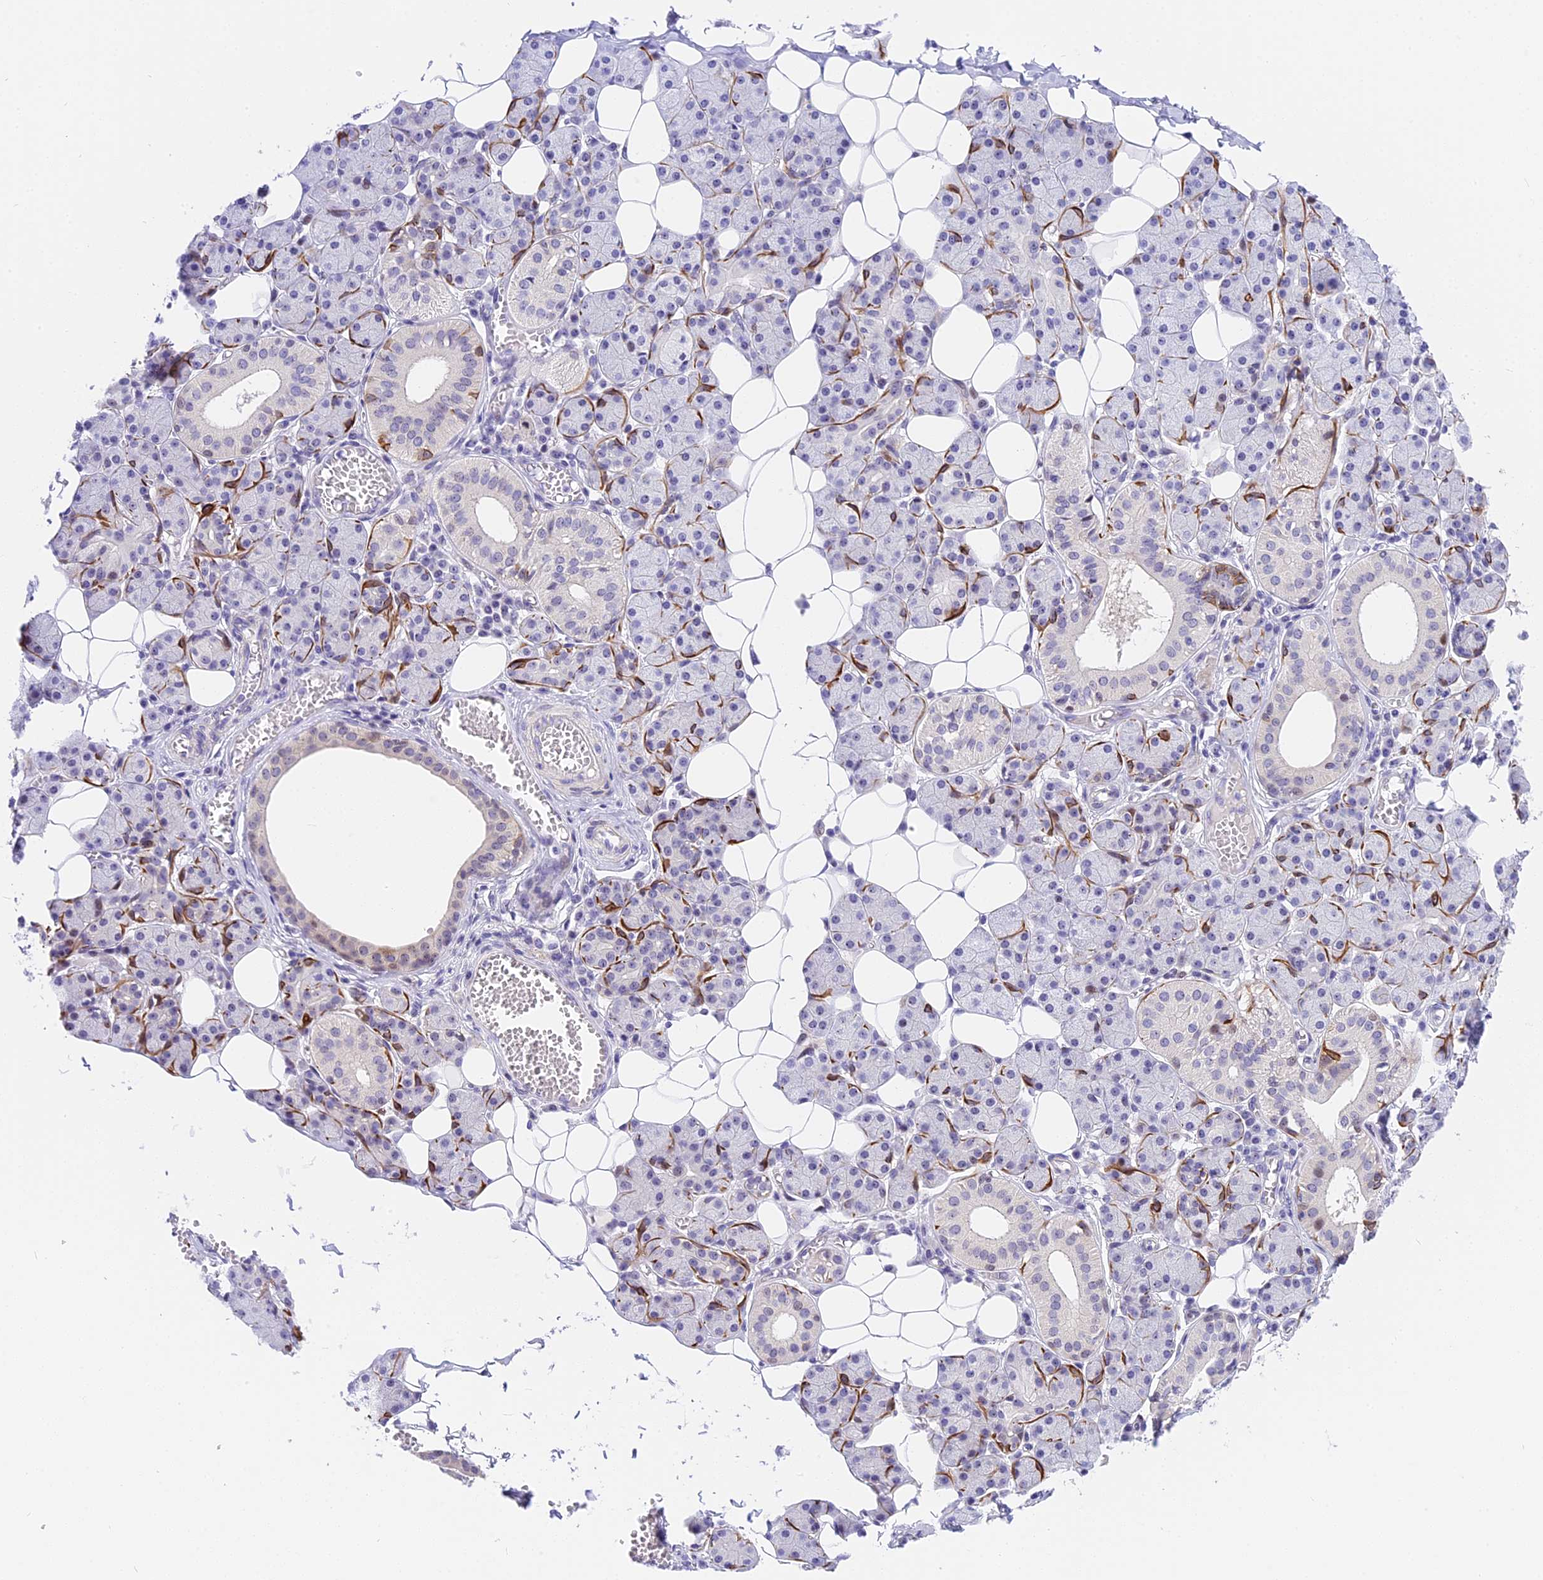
{"staining": {"intensity": "moderate", "quantity": "<25%", "location": "nuclear"}, "tissue": "salivary gland", "cell_type": "Glandular cells", "image_type": "normal", "snomed": [{"axis": "morphology", "description": "Normal tissue, NOS"}, {"axis": "topography", "description": "Salivary gland"}], "caption": "Moderate nuclear expression is present in approximately <25% of glandular cells in unremarkable salivary gland.", "gene": "MIDN", "patient": {"sex": "female", "age": 33}}